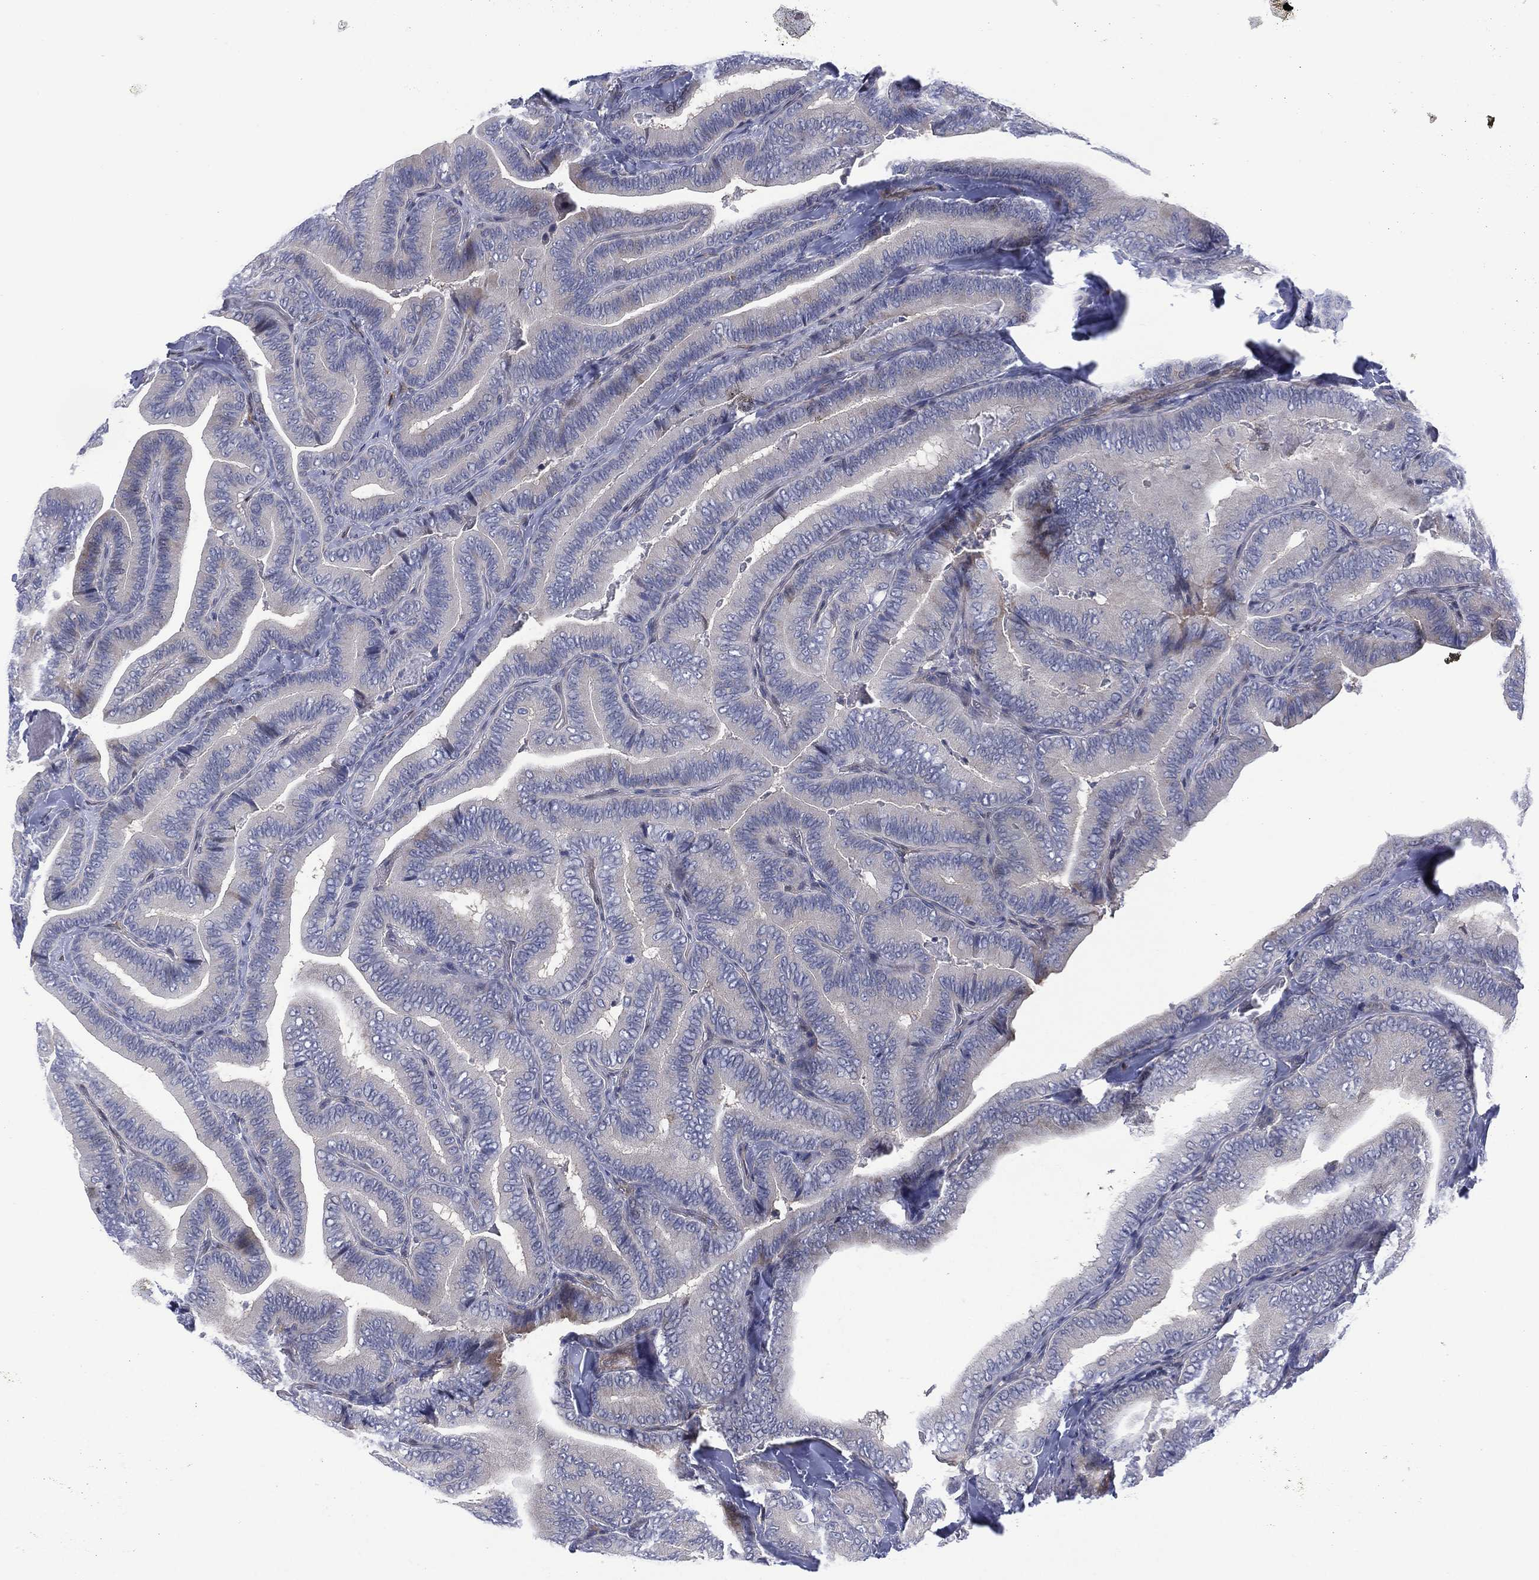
{"staining": {"intensity": "negative", "quantity": "none", "location": "none"}, "tissue": "thyroid cancer", "cell_type": "Tumor cells", "image_type": "cancer", "snomed": [{"axis": "morphology", "description": "Papillary adenocarcinoma, NOS"}, {"axis": "topography", "description": "Thyroid gland"}], "caption": "A photomicrograph of human thyroid papillary adenocarcinoma is negative for staining in tumor cells.", "gene": "SLC4A4", "patient": {"sex": "male", "age": 61}}